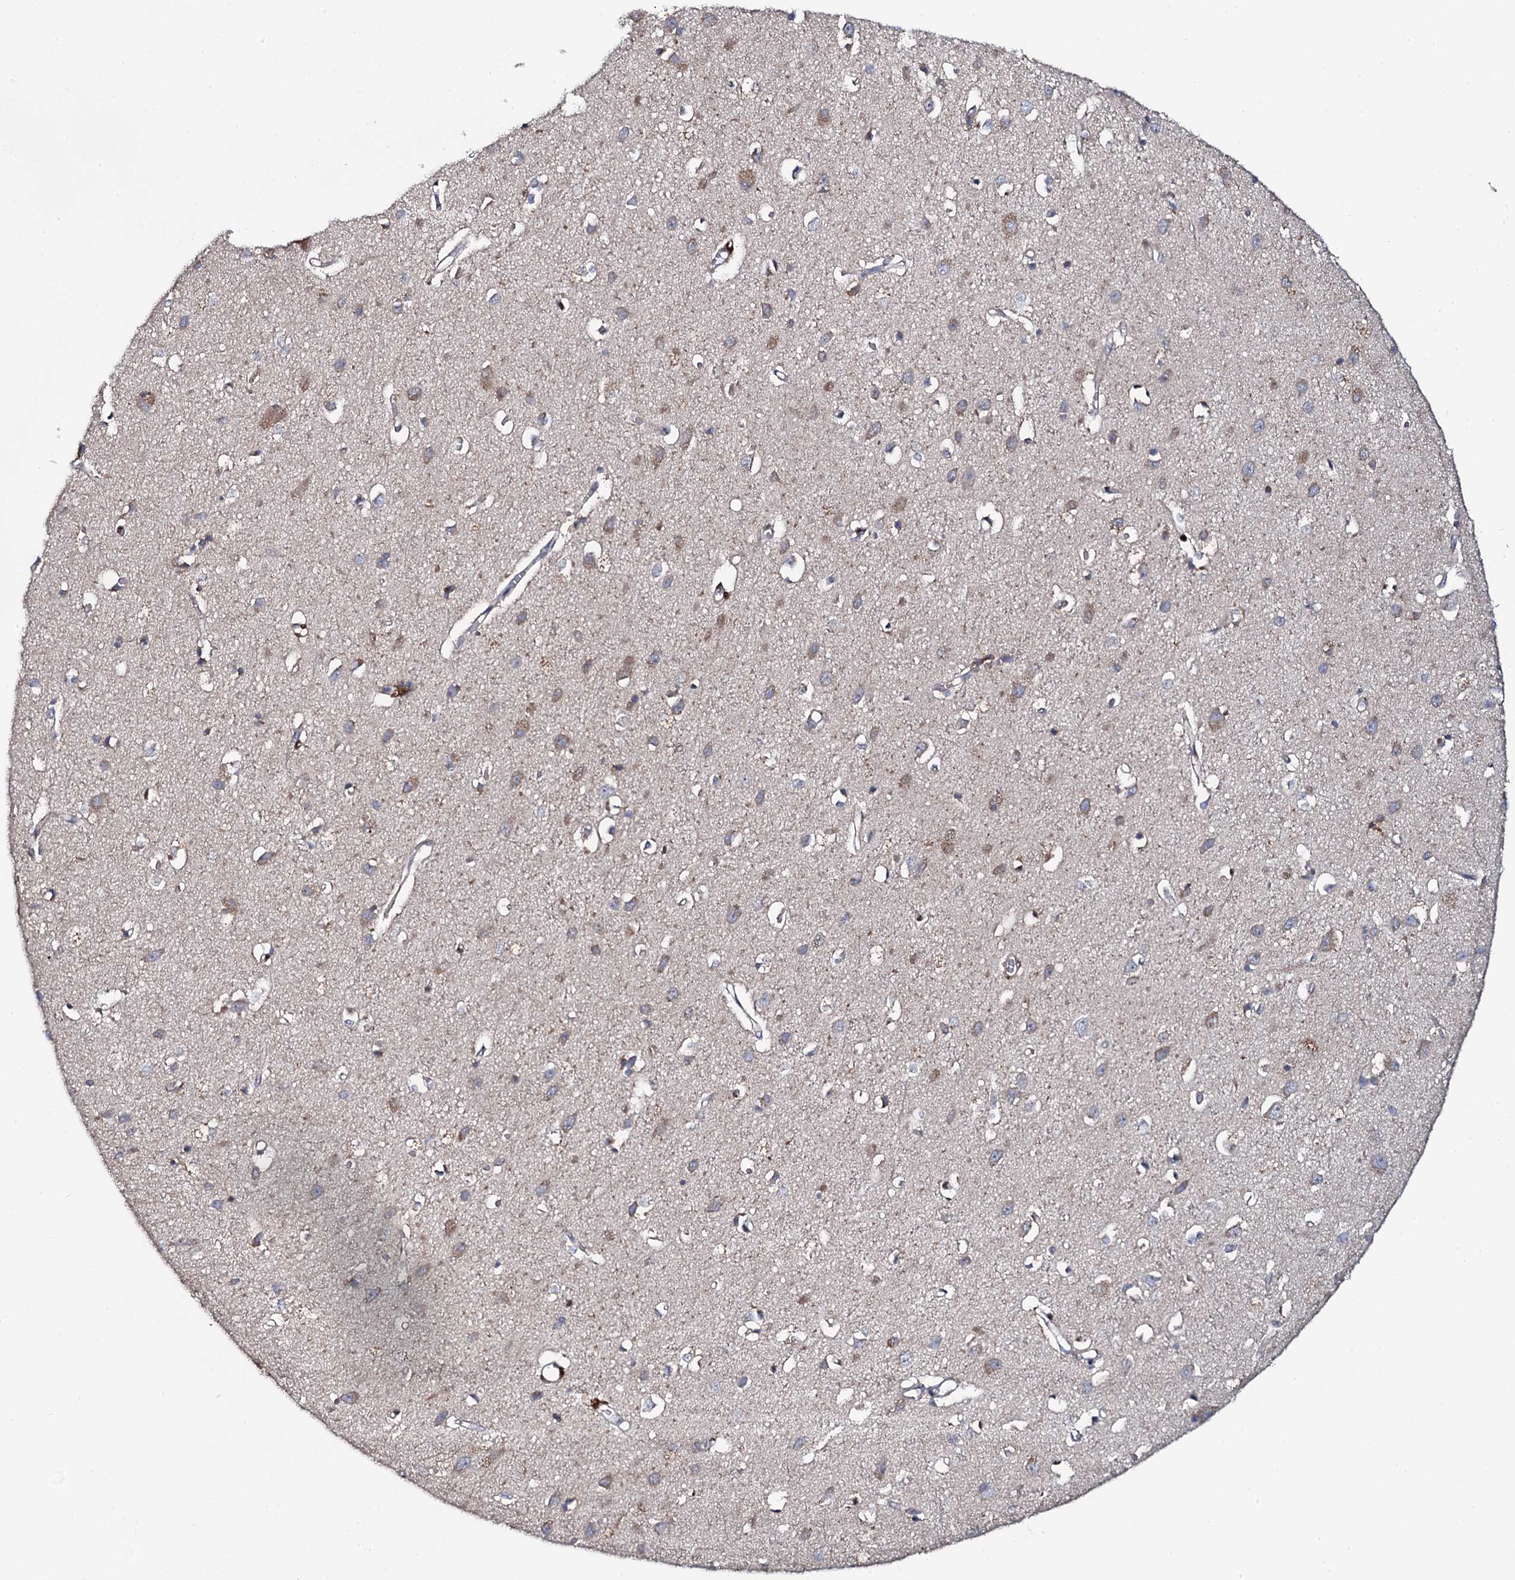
{"staining": {"intensity": "negative", "quantity": "none", "location": "none"}, "tissue": "cerebral cortex", "cell_type": "Endothelial cells", "image_type": "normal", "snomed": [{"axis": "morphology", "description": "Normal tissue, NOS"}, {"axis": "topography", "description": "Cerebral cortex"}], "caption": "IHC photomicrograph of unremarkable cerebral cortex stained for a protein (brown), which demonstrates no staining in endothelial cells.", "gene": "KCTD4", "patient": {"sex": "female", "age": 64}}